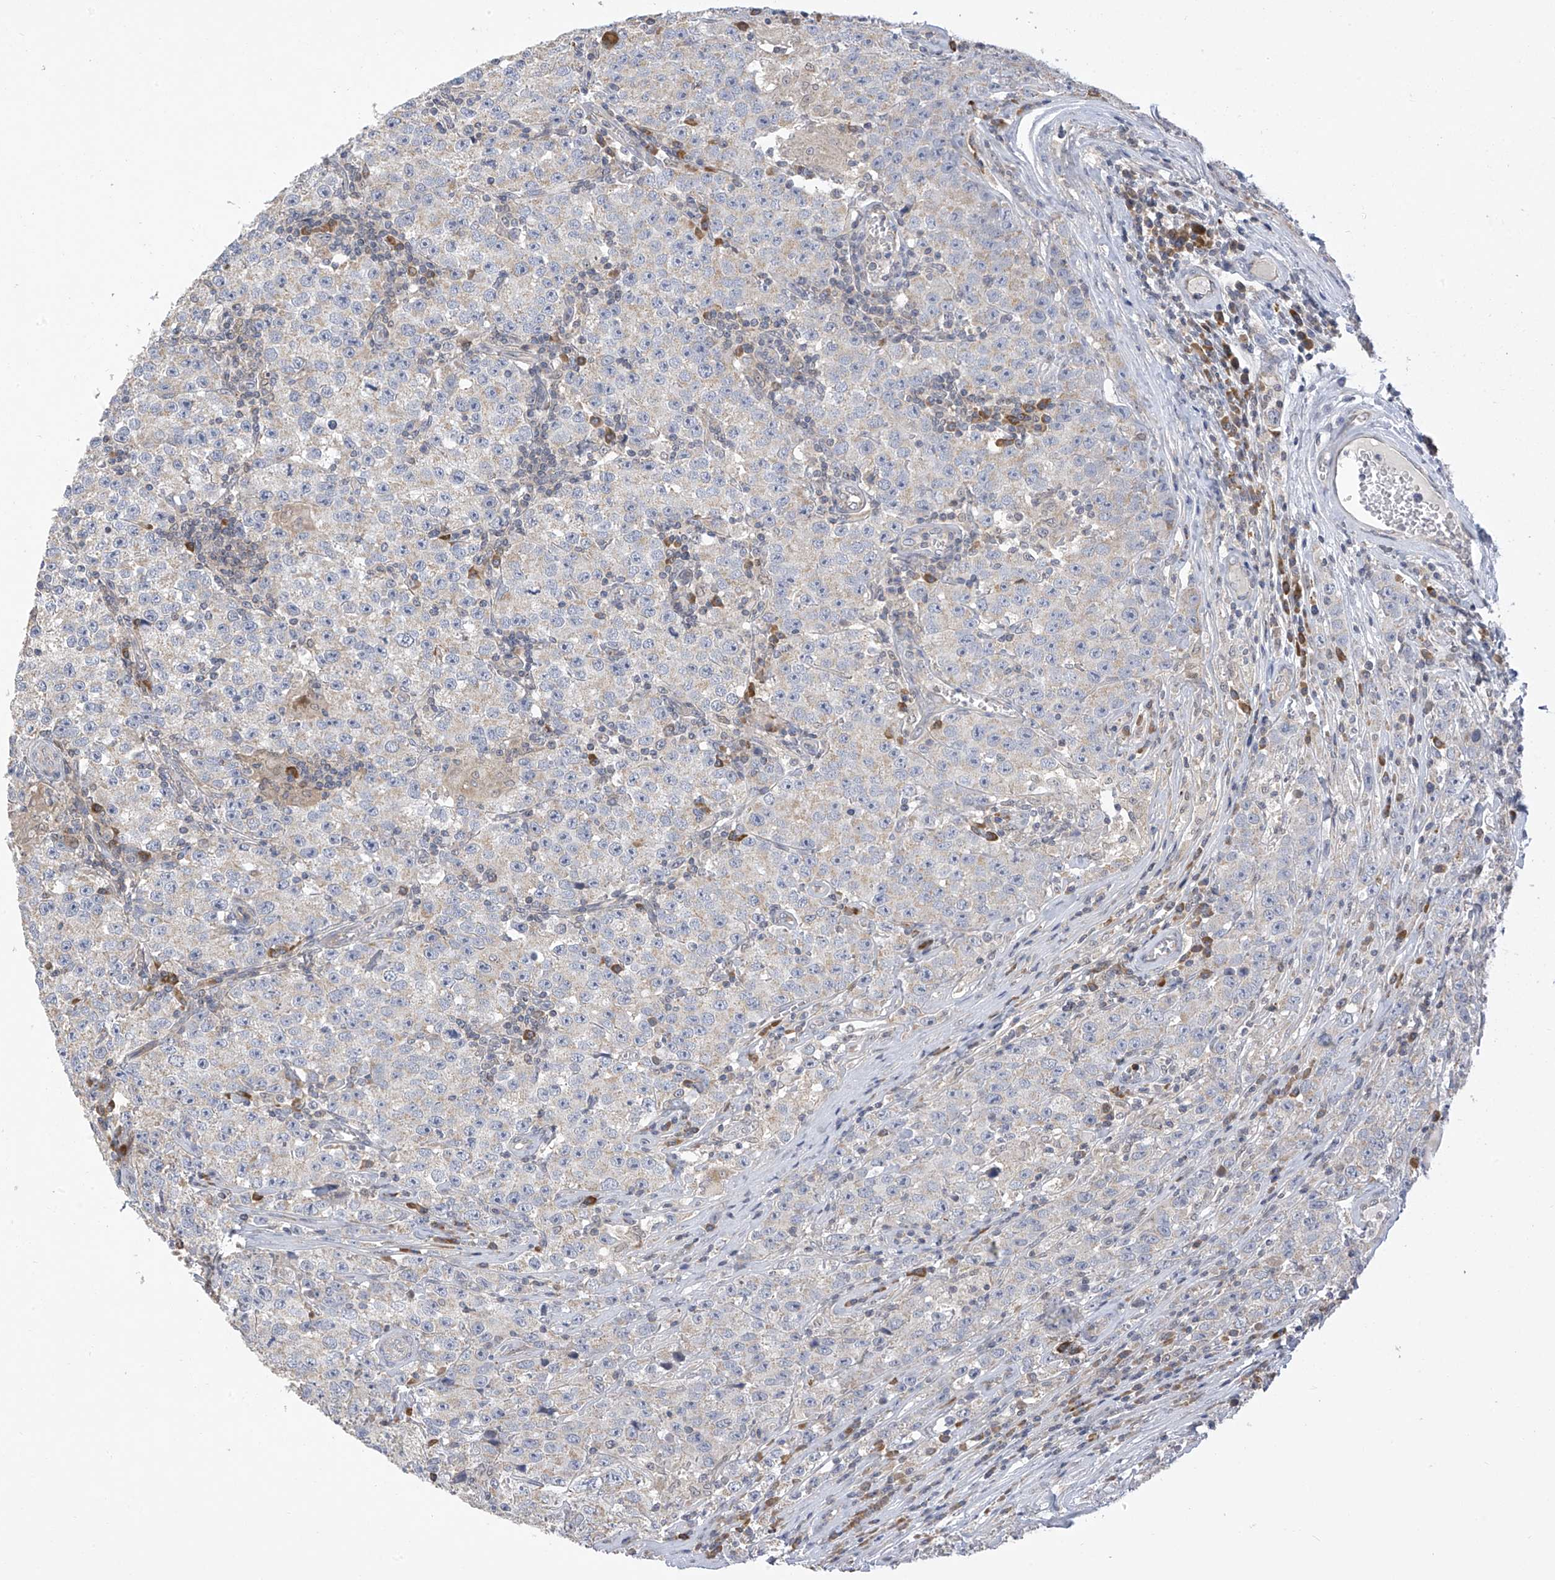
{"staining": {"intensity": "negative", "quantity": "none", "location": "none"}, "tissue": "testis cancer", "cell_type": "Tumor cells", "image_type": "cancer", "snomed": [{"axis": "morphology", "description": "Seminoma, NOS"}, {"axis": "morphology", "description": "Carcinoma, Embryonal, NOS"}, {"axis": "topography", "description": "Testis"}], "caption": "Photomicrograph shows no significant protein positivity in tumor cells of testis cancer. (DAB IHC, high magnification).", "gene": "SLCO4A1", "patient": {"sex": "male", "age": 43}}